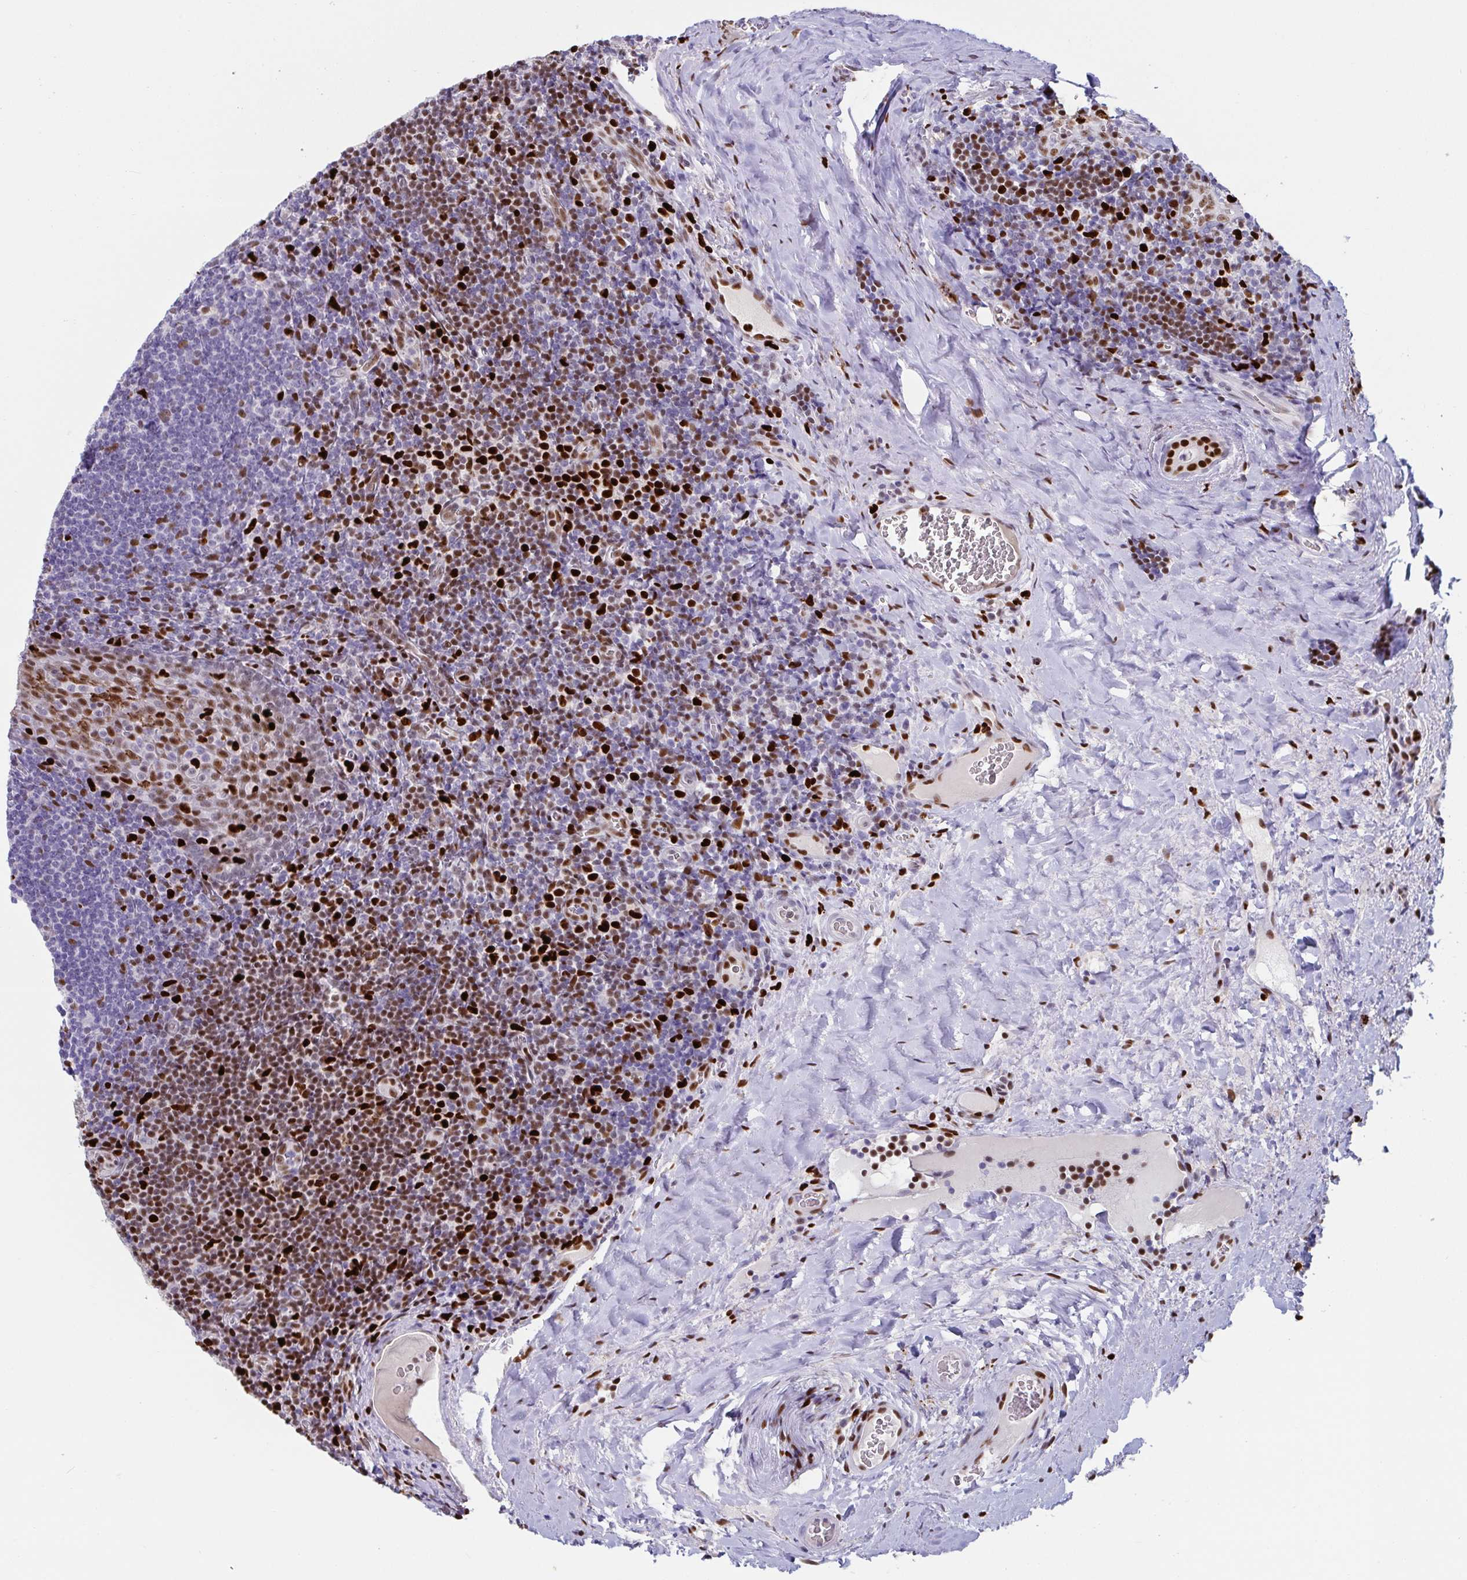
{"staining": {"intensity": "strong", "quantity": "<25%", "location": "nuclear"}, "tissue": "tonsil", "cell_type": "Germinal center cells", "image_type": "normal", "snomed": [{"axis": "morphology", "description": "Normal tissue, NOS"}, {"axis": "morphology", "description": "Inflammation, NOS"}, {"axis": "topography", "description": "Tonsil"}], "caption": "Protein analysis of benign tonsil demonstrates strong nuclear positivity in about <25% of germinal center cells.", "gene": "ZNF586", "patient": {"sex": "female", "age": 31}}